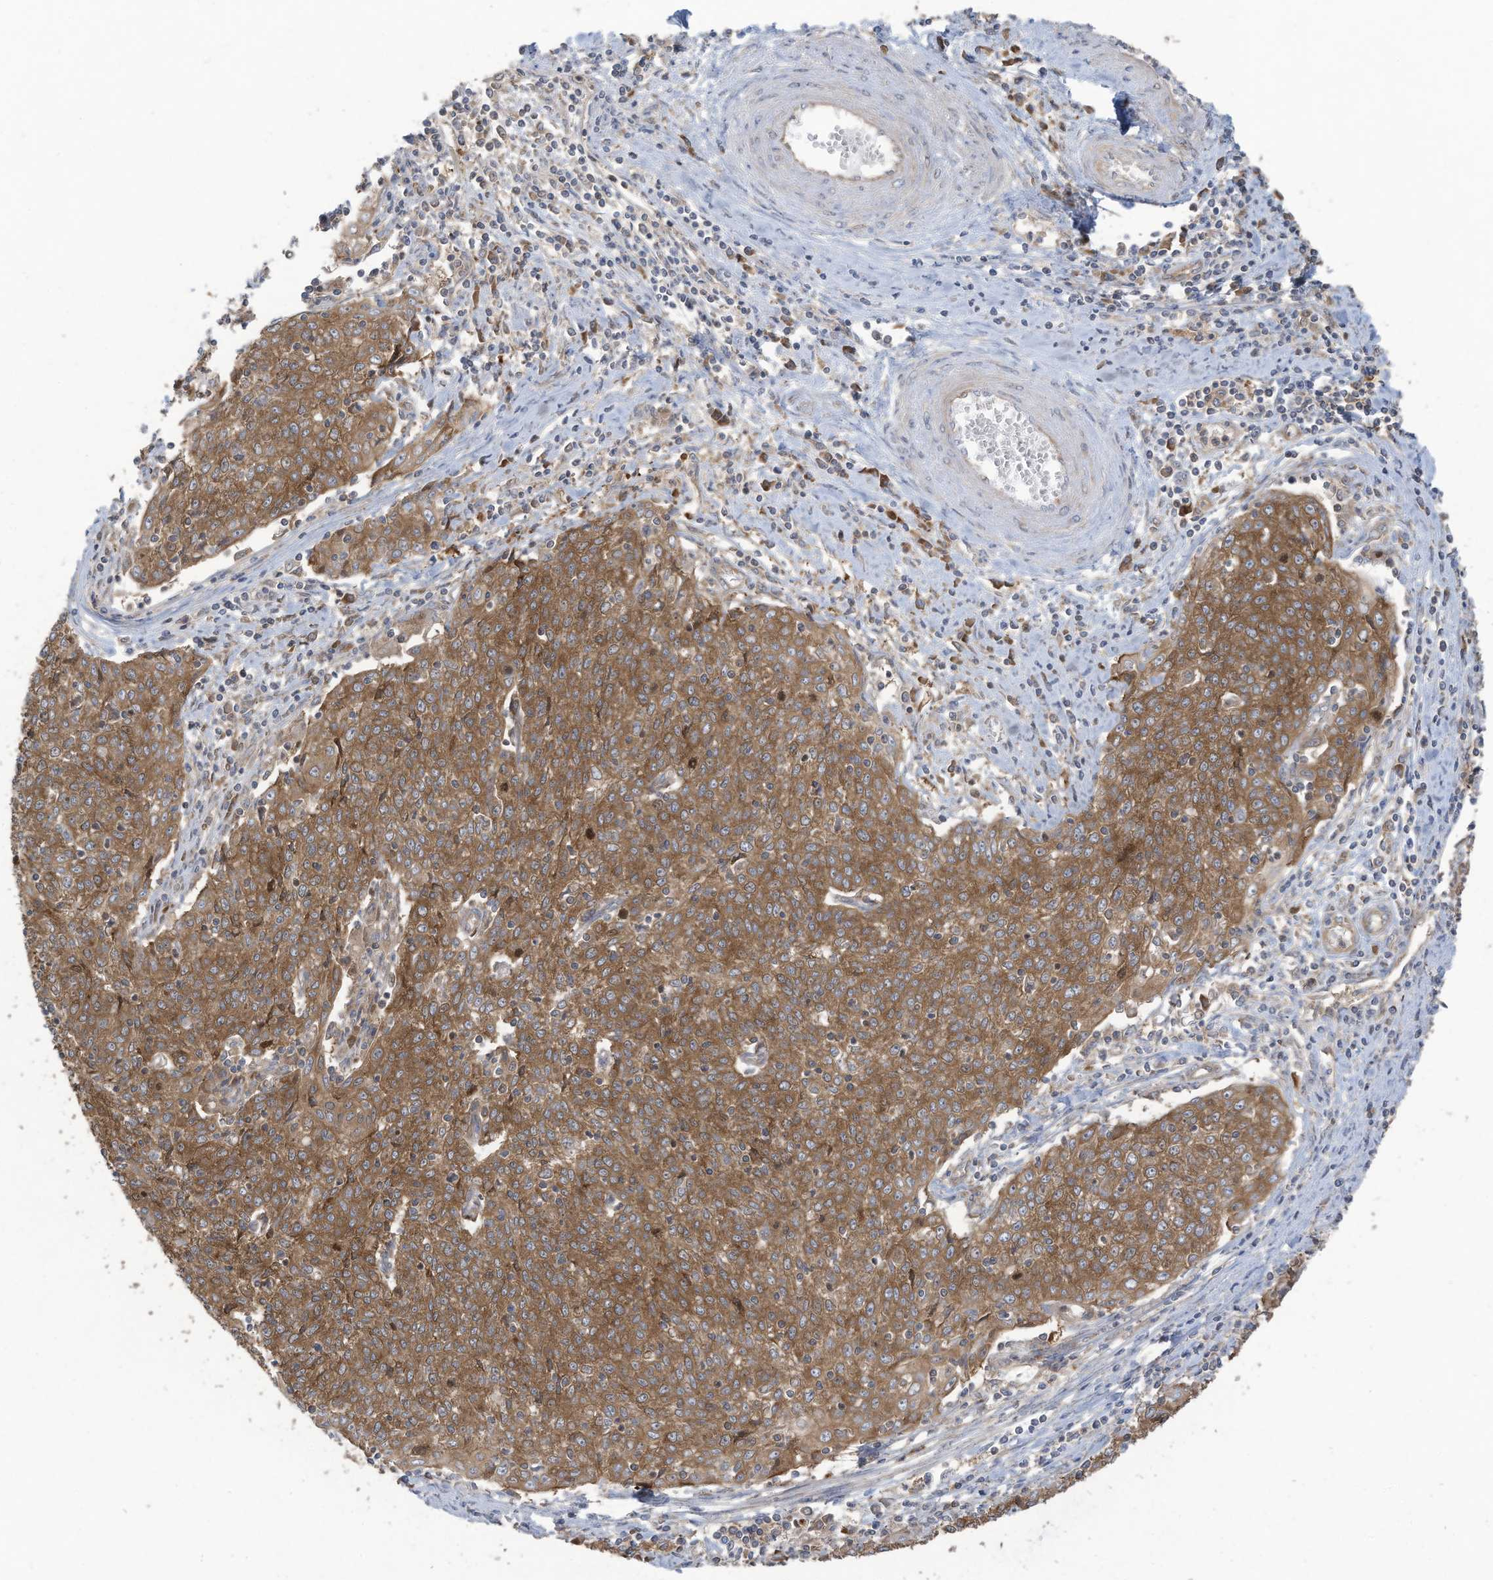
{"staining": {"intensity": "moderate", "quantity": ">75%", "location": "cytoplasmic/membranous"}, "tissue": "cervical cancer", "cell_type": "Tumor cells", "image_type": "cancer", "snomed": [{"axis": "morphology", "description": "Squamous cell carcinoma, NOS"}, {"axis": "topography", "description": "Cervix"}], "caption": "Protein staining reveals moderate cytoplasmic/membranous expression in about >75% of tumor cells in cervical squamous cell carcinoma.", "gene": "OLA1", "patient": {"sex": "female", "age": 48}}